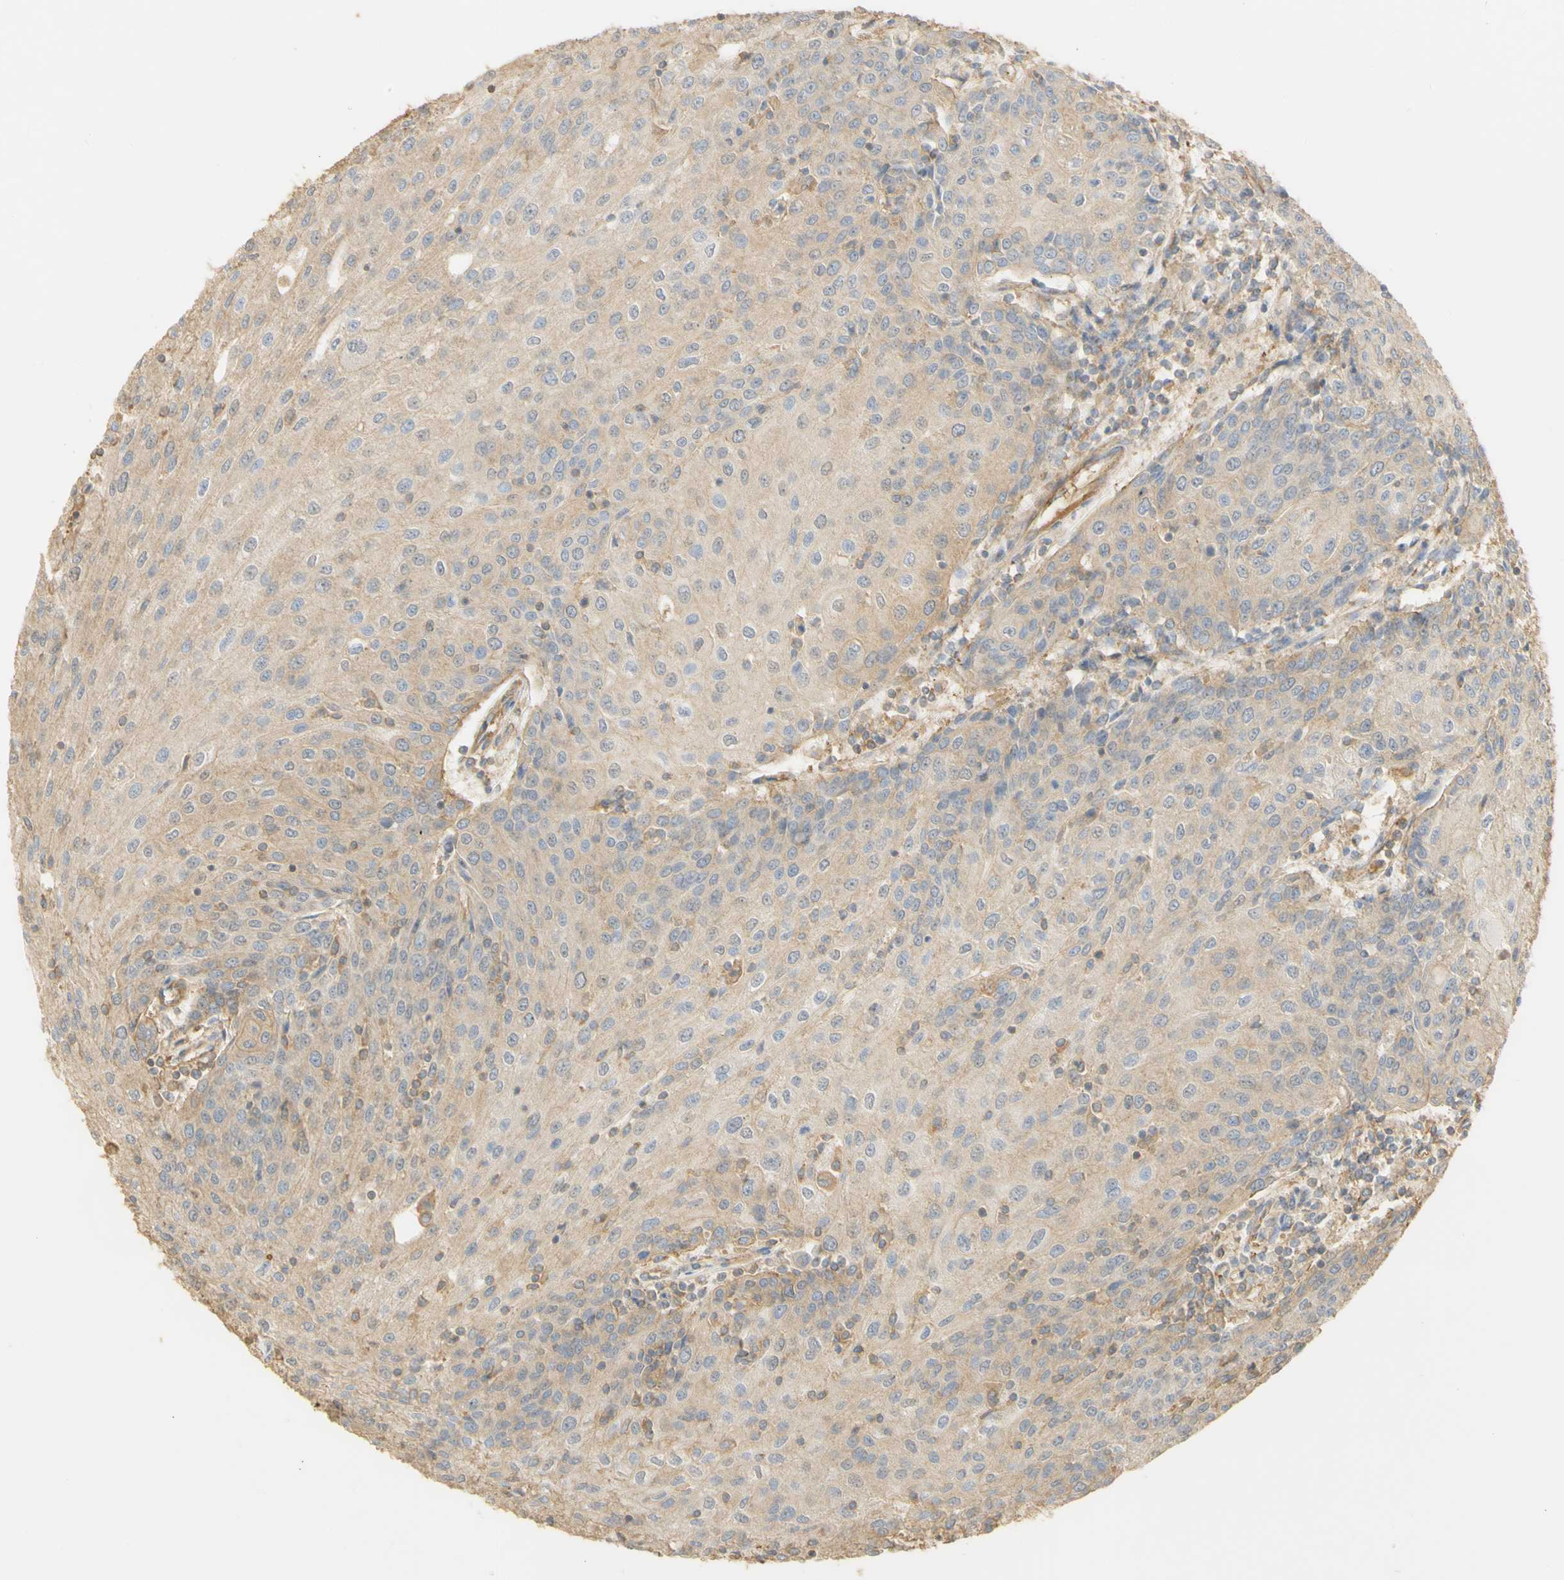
{"staining": {"intensity": "weak", "quantity": "<25%", "location": "cytoplasmic/membranous"}, "tissue": "urothelial cancer", "cell_type": "Tumor cells", "image_type": "cancer", "snomed": [{"axis": "morphology", "description": "Urothelial carcinoma, High grade"}, {"axis": "topography", "description": "Urinary bladder"}], "caption": "DAB (3,3'-diaminobenzidine) immunohistochemical staining of human urothelial cancer exhibits no significant expression in tumor cells. (DAB (3,3'-diaminobenzidine) IHC, high magnification).", "gene": "KCNE4", "patient": {"sex": "female", "age": 85}}